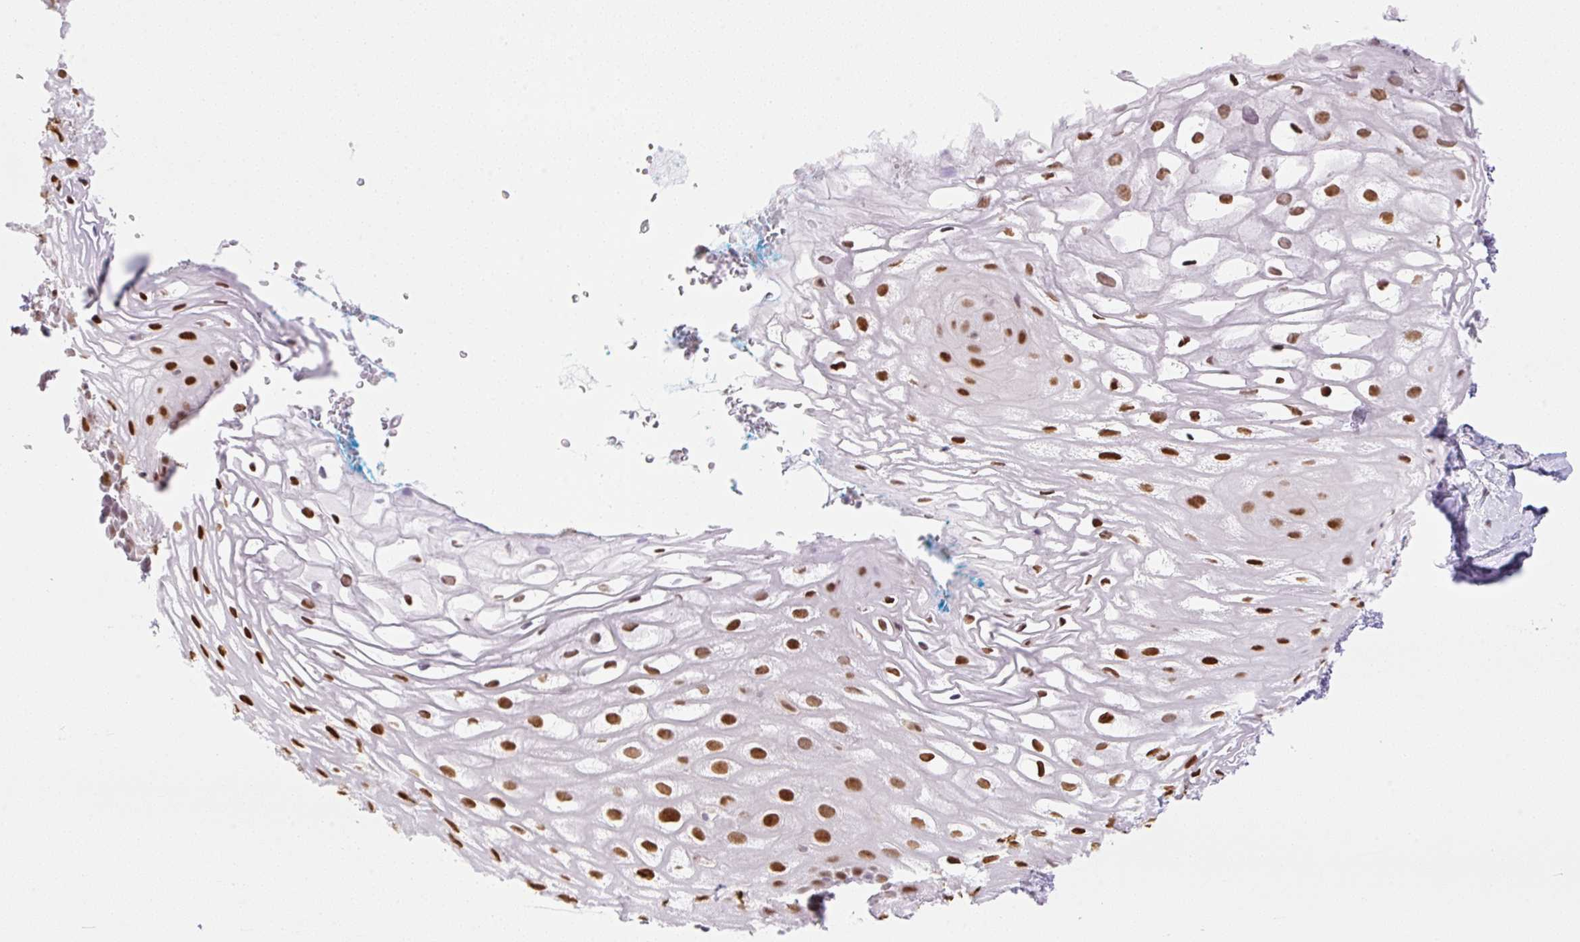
{"staining": {"intensity": "strong", "quantity": "25%-75%", "location": "nuclear"}, "tissue": "vagina", "cell_type": "Squamous epithelial cells", "image_type": "normal", "snomed": [{"axis": "morphology", "description": "Normal tissue, NOS"}, {"axis": "morphology", "description": "Adenocarcinoma, NOS"}, {"axis": "topography", "description": "Rectum"}, {"axis": "topography", "description": "Vagina"}, {"axis": "topography", "description": "Peripheral nerve tissue"}], "caption": "Vagina stained with a brown dye demonstrates strong nuclear positive expression in about 25%-75% of squamous epithelial cells.", "gene": "TLE3", "patient": {"sex": "female", "age": 71}}